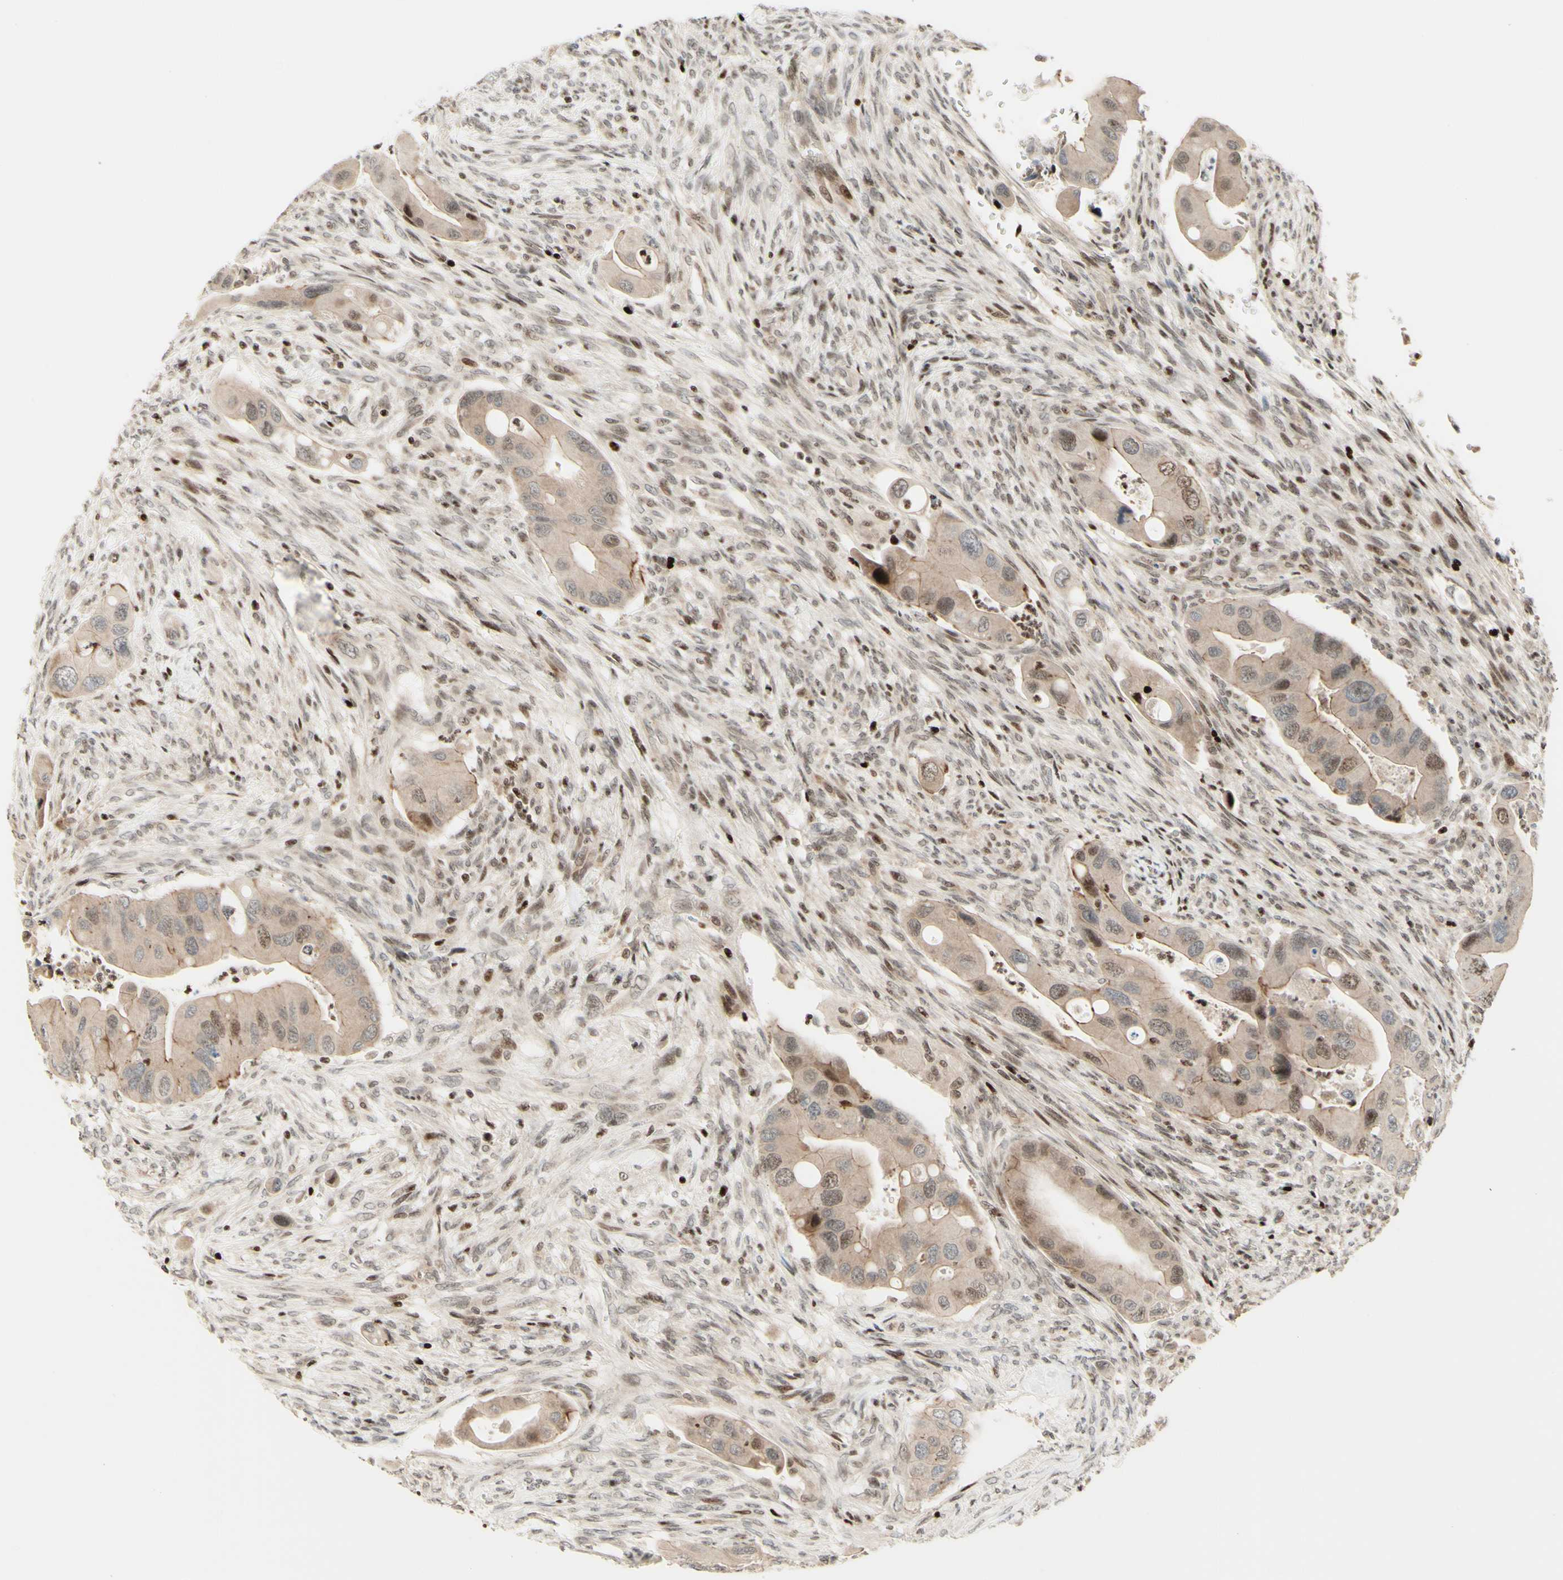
{"staining": {"intensity": "weak", "quantity": ">75%", "location": "cytoplasmic/membranous"}, "tissue": "colorectal cancer", "cell_type": "Tumor cells", "image_type": "cancer", "snomed": [{"axis": "morphology", "description": "Adenocarcinoma, NOS"}, {"axis": "topography", "description": "Rectum"}], "caption": "Protein analysis of colorectal cancer (adenocarcinoma) tissue displays weak cytoplasmic/membranous expression in about >75% of tumor cells.", "gene": "CDKL5", "patient": {"sex": "female", "age": 57}}